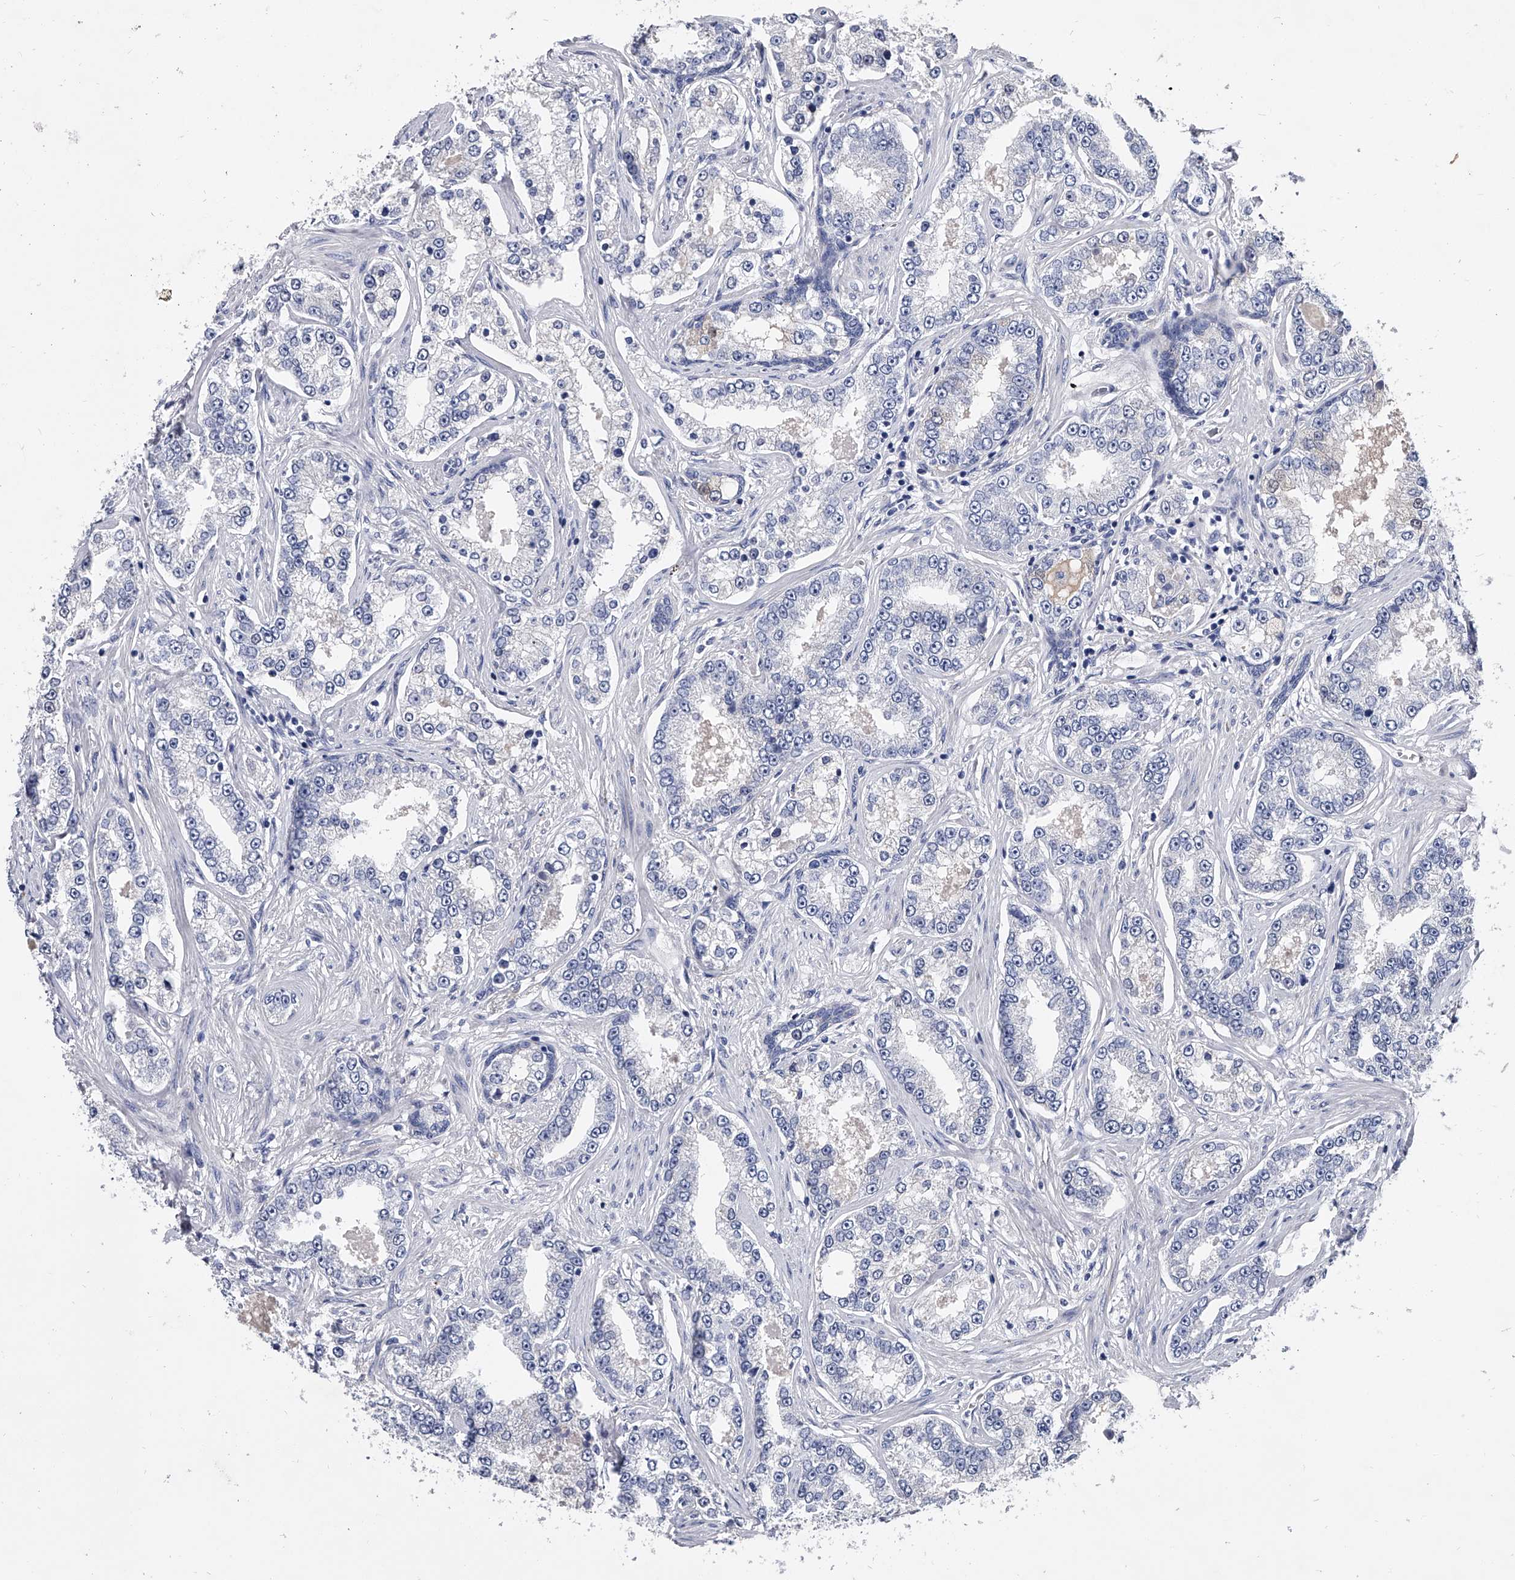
{"staining": {"intensity": "negative", "quantity": "none", "location": "none"}, "tissue": "prostate cancer", "cell_type": "Tumor cells", "image_type": "cancer", "snomed": [{"axis": "morphology", "description": "Normal tissue, NOS"}, {"axis": "morphology", "description": "Adenocarcinoma, High grade"}, {"axis": "topography", "description": "Prostate"}], "caption": "Immunohistochemistry (IHC) of prostate cancer reveals no staining in tumor cells. (IHC, brightfield microscopy, high magnification).", "gene": "EFCAB7", "patient": {"sex": "male", "age": 83}}